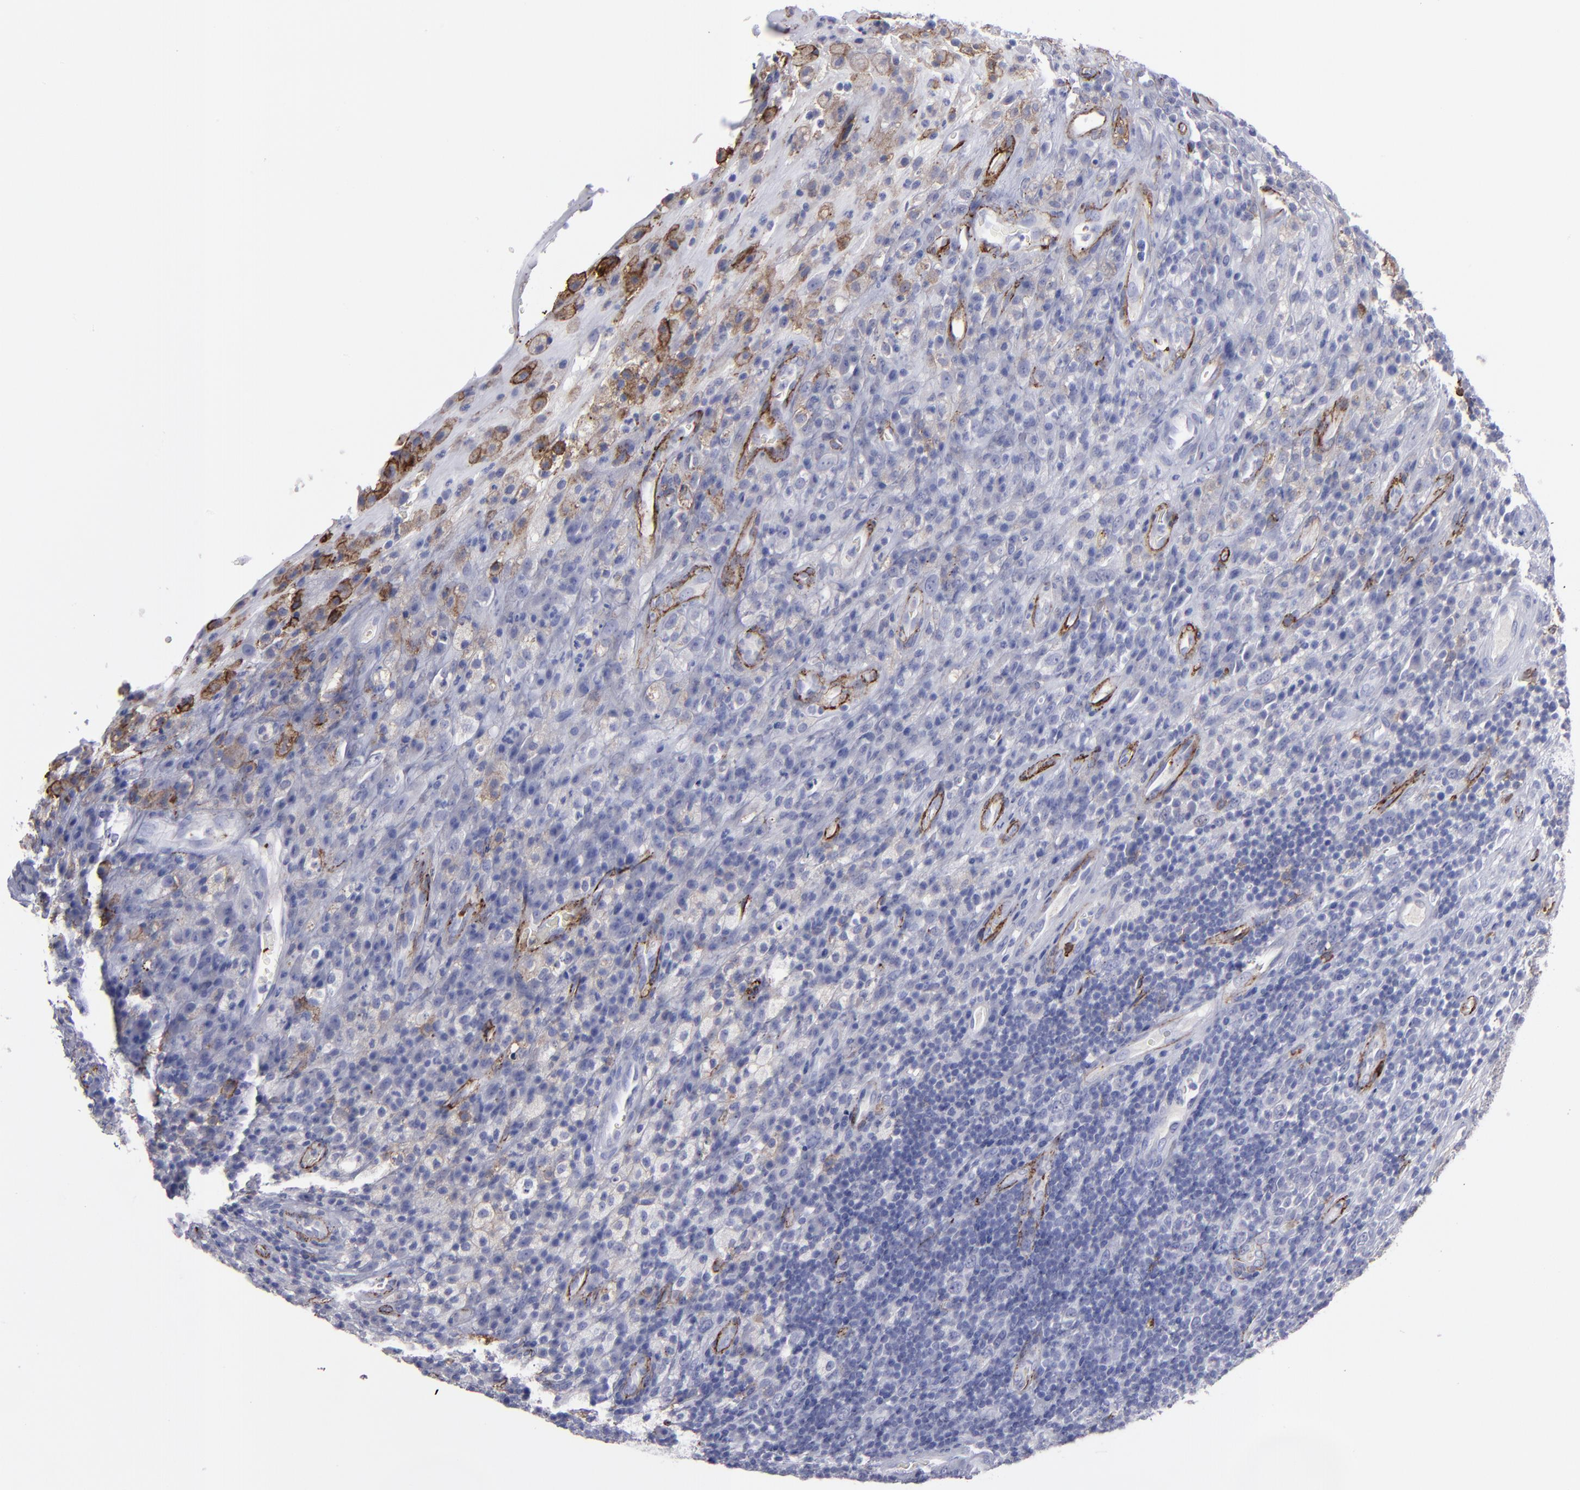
{"staining": {"intensity": "negative", "quantity": "none", "location": "none"}, "tissue": "testis cancer", "cell_type": "Tumor cells", "image_type": "cancer", "snomed": [{"axis": "morphology", "description": "Necrosis, NOS"}, {"axis": "morphology", "description": "Carcinoma, Embryonal, NOS"}, {"axis": "topography", "description": "Testis"}], "caption": "High power microscopy photomicrograph of an immunohistochemistry photomicrograph of testis cancer, revealing no significant positivity in tumor cells.", "gene": "CD36", "patient": {"sex": "male", "age": 19}}